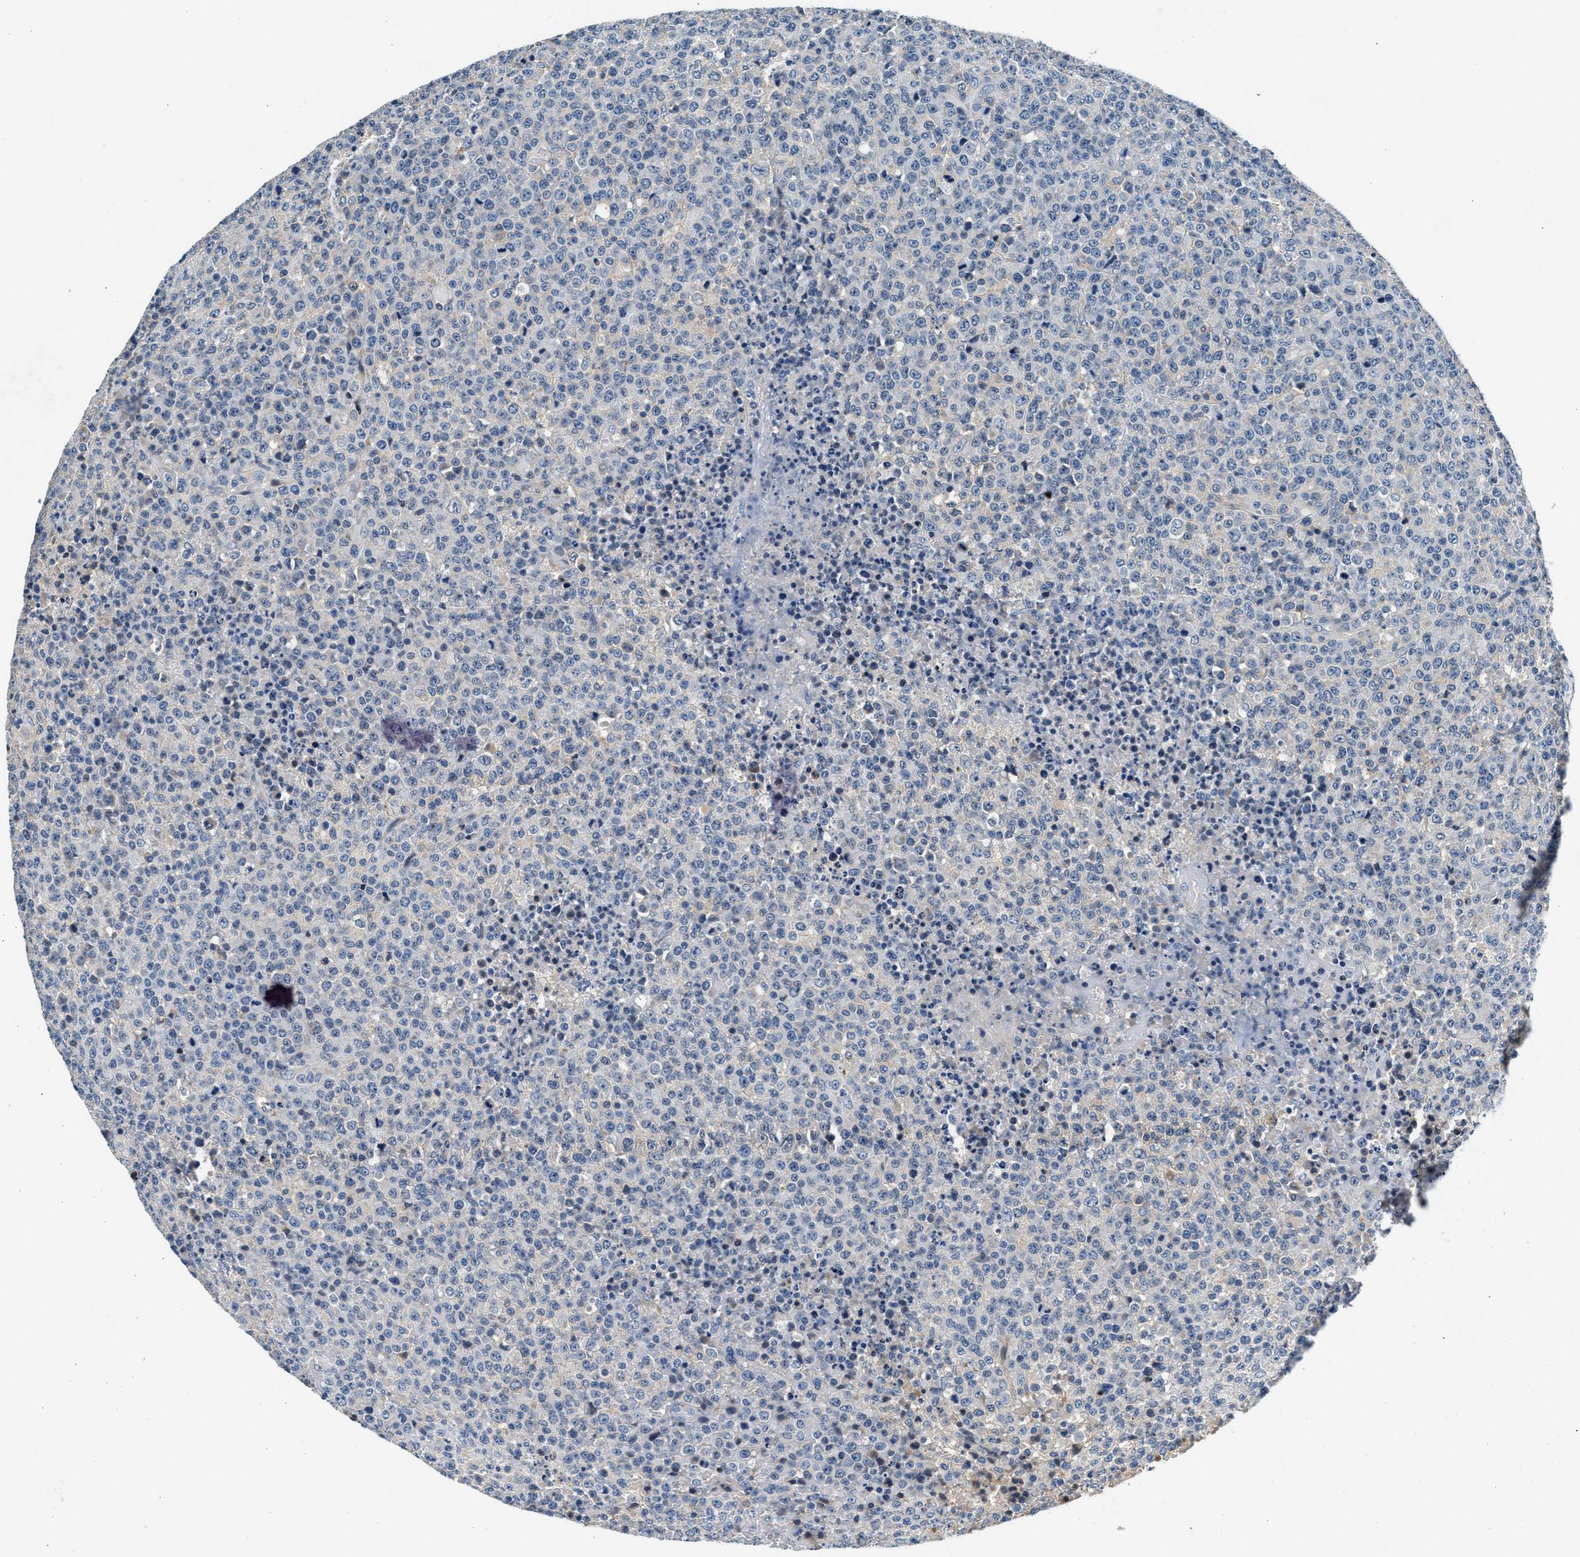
{"staining": {"intensity": "negative", "quantity": "none", "location": "none"}, "tissue": "lymphoma", "cell_type": "Tumor cells", "image_type": "cancer", "snomed": [{"axis": "morphology", "description": "Malignant lymphoma, non-Hodgkin's type, High grade"}, {"axis": "topography", "description": "Lymph node"}], "caption": "This micrograph is of high-grade malignant lymphoma, non-Hodgkin's type stained with IHC to label a protein in brown with the nuclei are counter-stained blue. There is no expression in tumor cells.", "gene": "DENND6B", "patient": {"sex": "male", "age": 13}}